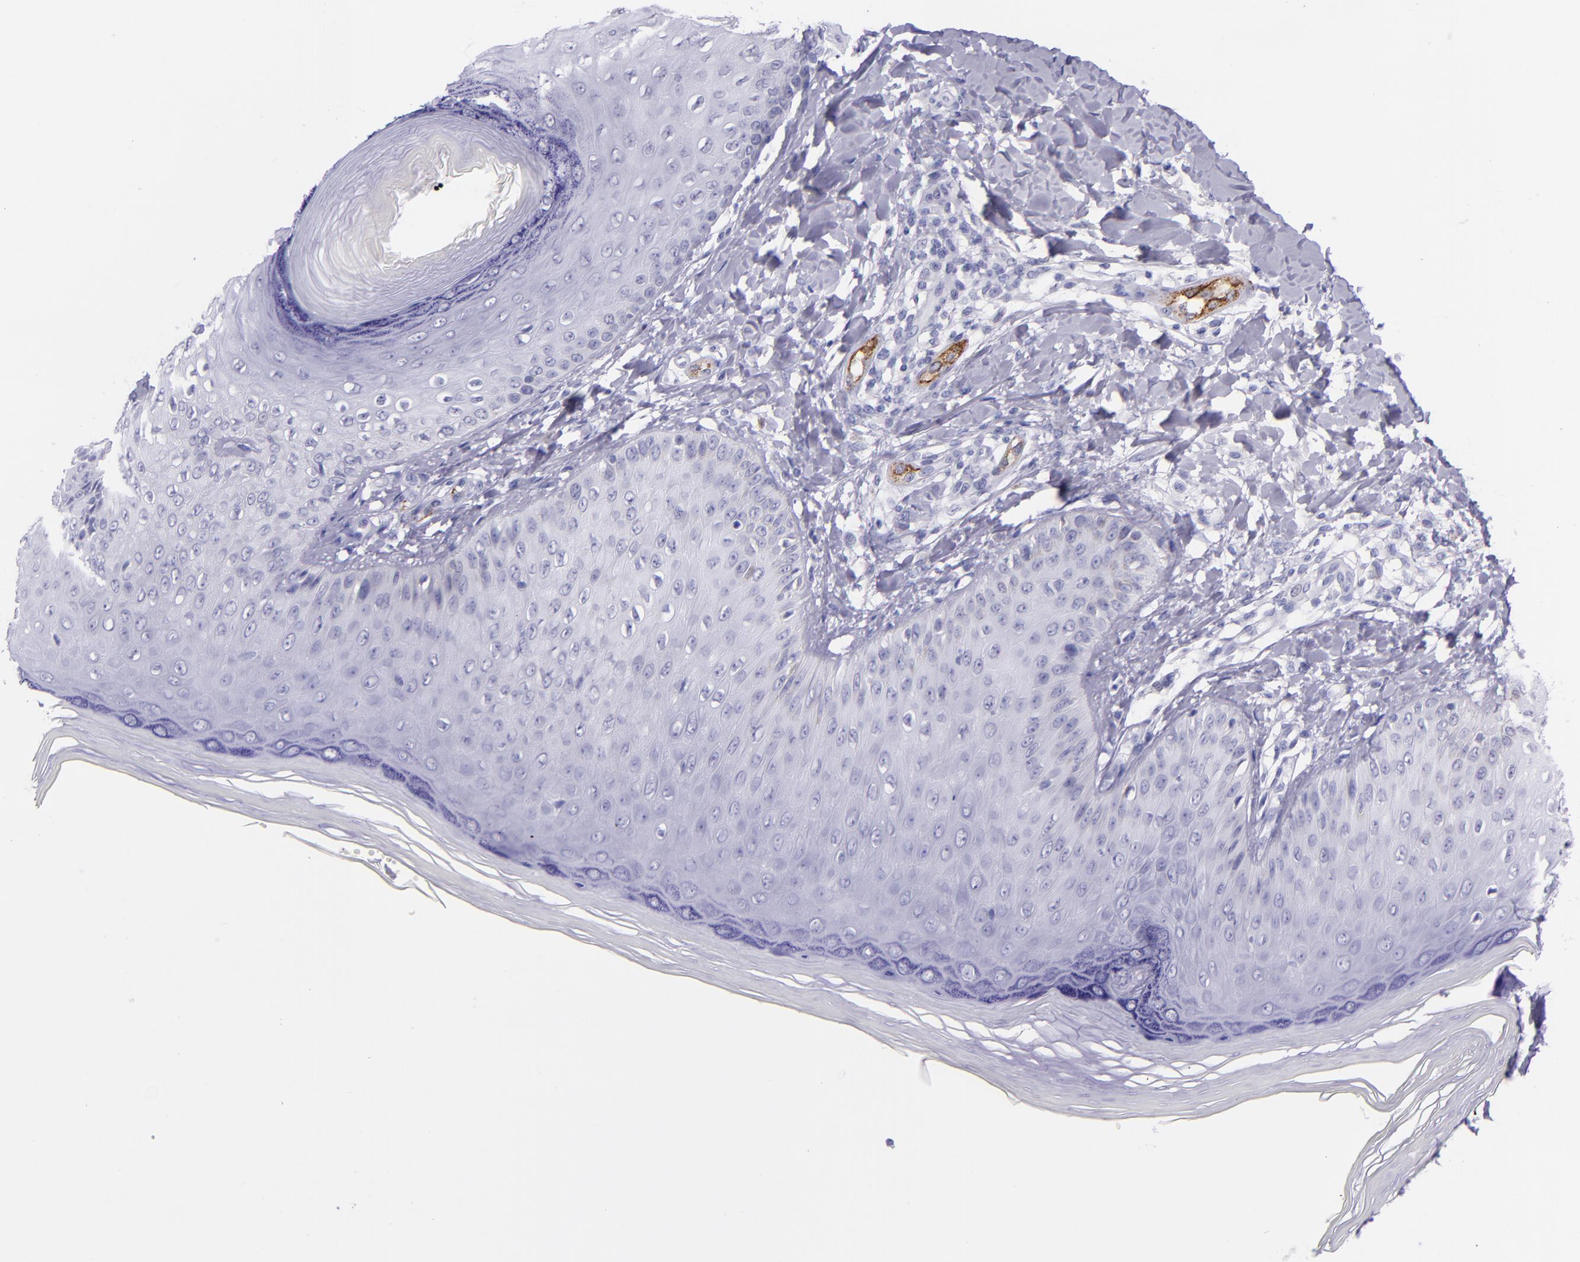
{"staining": {"intensity": "negative", "quantity": "none", "location": "none"}, "tissue": "skin", "cell_type": "Epidermal cells", "image_type": "normal", "snomed": [{"axis": "morphology", "description": "Normal tissue, NOS"}, {"axis": "morphology", "description": "Inflammation, NOS"}, {"axis": "topography", "description": "Soft tissue"}, {"axis": "topography", "description": "Anal"}], "caption": "Human skin stained for a protein using immunohistochemistry (IHC) reveals no expression in epidermal cells.", "gene": "SELE", "patient": {"sex": "female", "age": 15}}